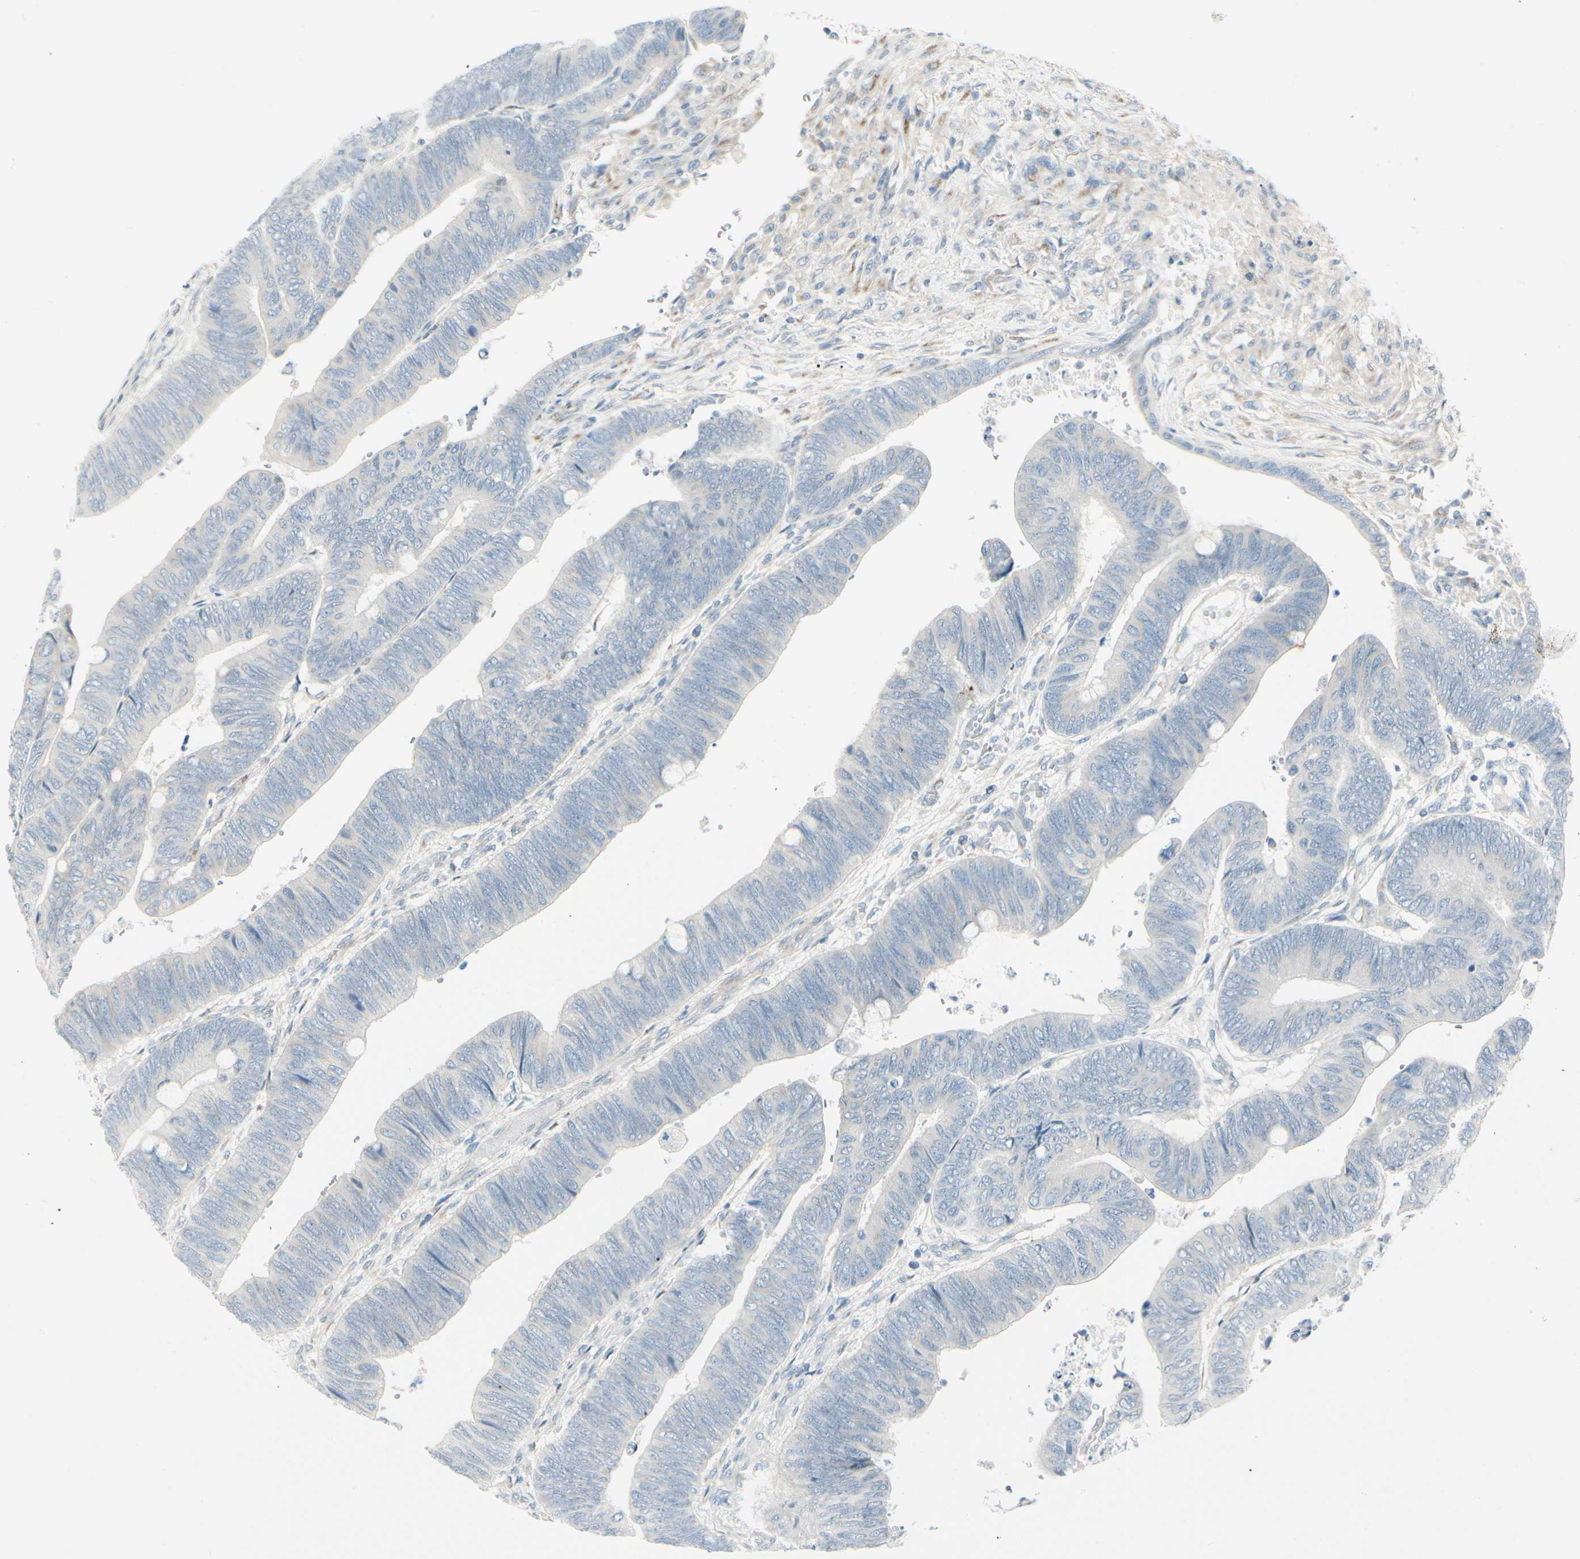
{"staining": {"intensity": "negative", "quantity": "none", "location": "none"}, "tissue": "colorectal cancer", "cell_type": "Tumor cells", "image_type": "cancer", "snomed": [{"axis": "morphology", "description": "Normal tissue, NOS"}, {"axis": "morphology", "description": "Adenocarcinoma, NOS"}, {"axis": "topography", "description": "Rectum"}, {"axis": "topography", "description": "Peripheral nerve tissue"}], "caption": "Immunohistochemistry (IHC) of colorectal cancer reveals no expression in tumor cells.", "gene": "ABCA3", "patient": {"sex": "male", "age": 92}}